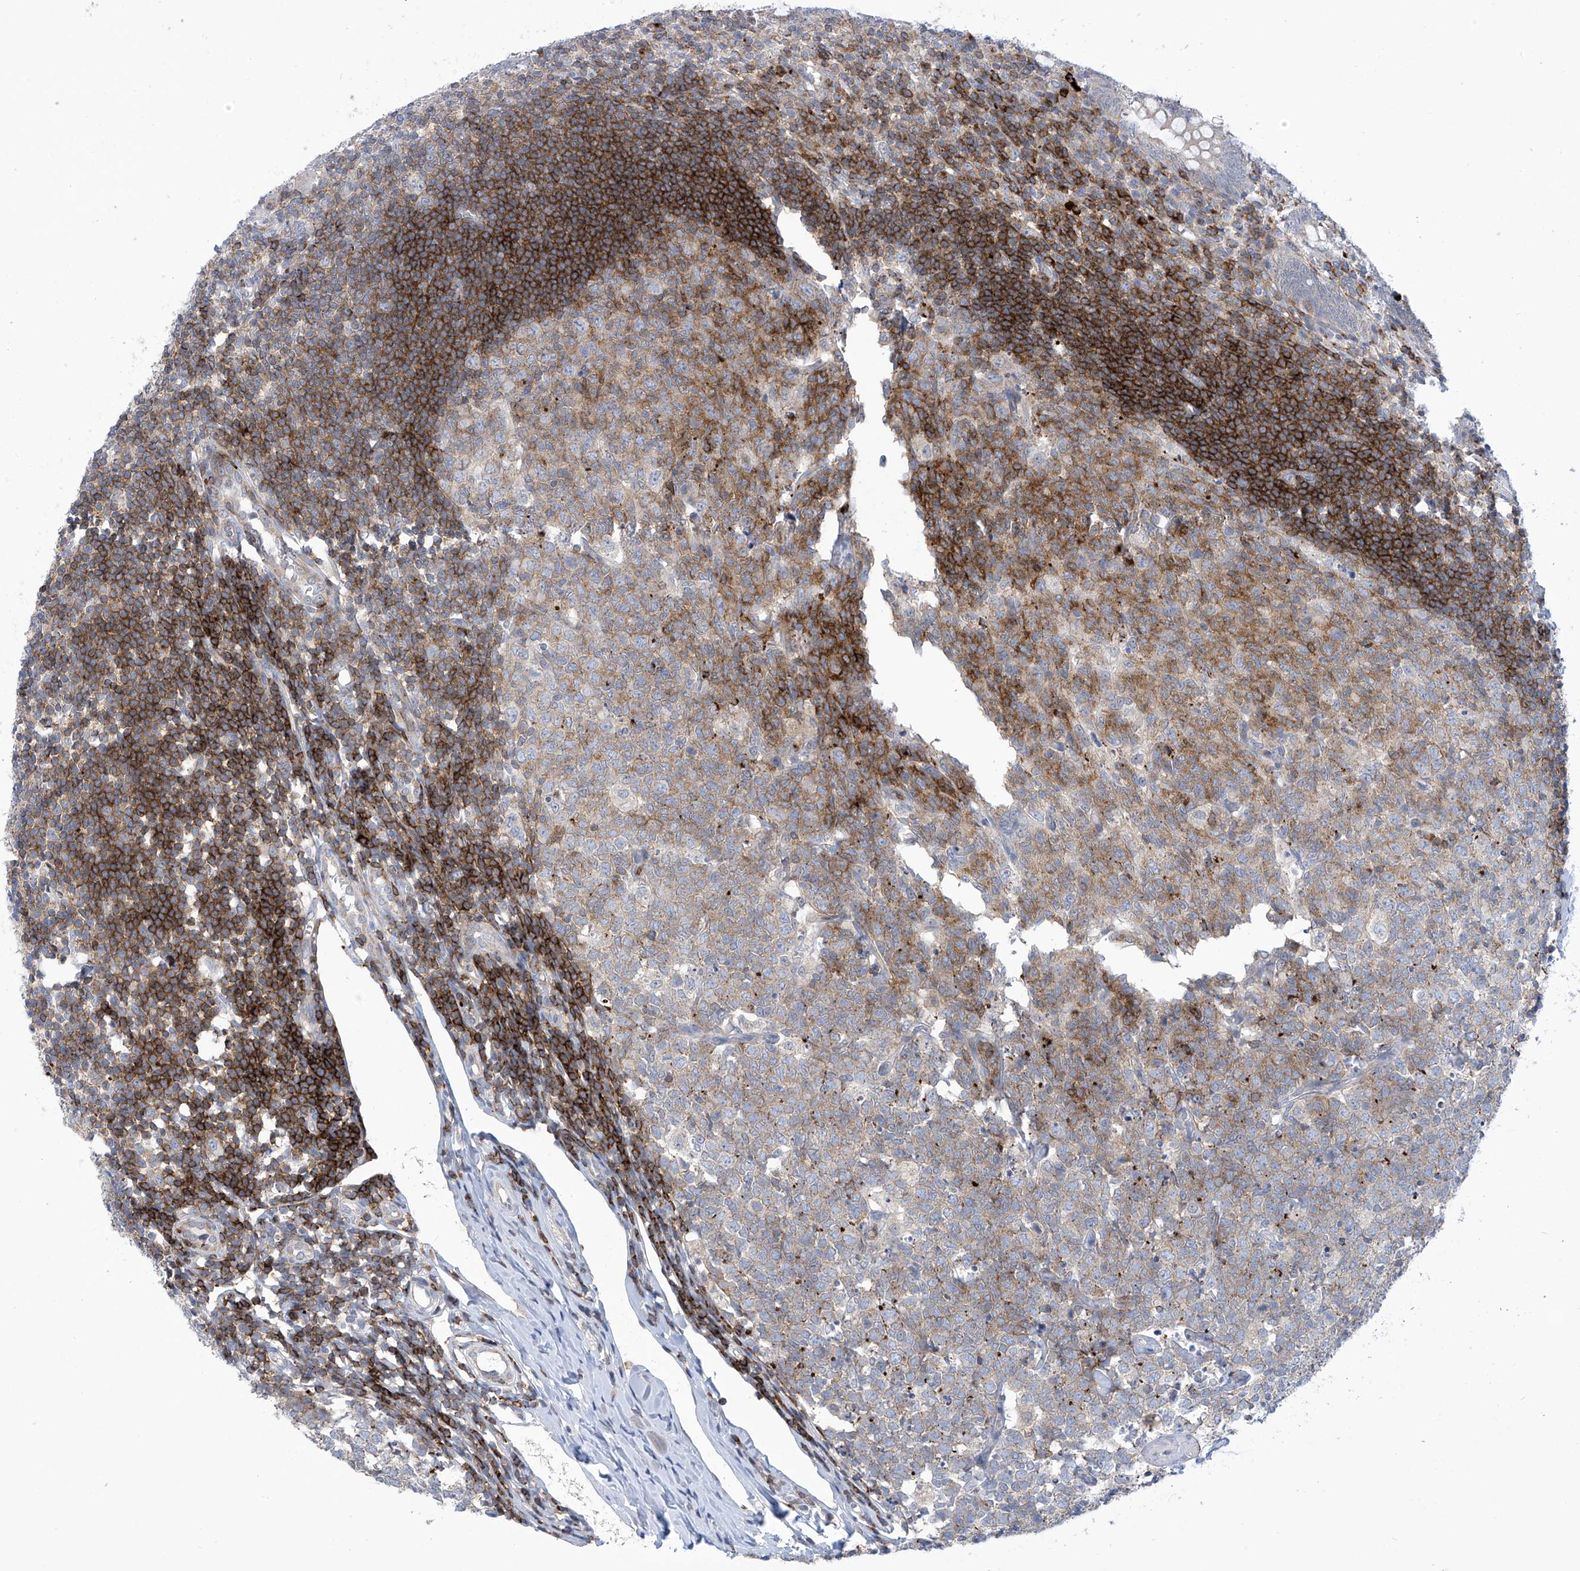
{"staining": {"intensity": "weak", "quantity": "<25%", "location": "cytoplasmic/membranous"}, "tissue": "appendix", "cell_type": "Glandular cells", "image_type": "normal", "snomed": [{"axis": "morphology", "description": "Normal tissue, NOS"}, {"axis": "topography", "description": "Appendix"}], "caption": "DAB (3,3'-diaminobenzidine) immunohistochemical staining of unremarkable human appendix reveals no significant staining in glandular cells.", "gene": "IBA57", "patient": {"sex": "male", "age": 14}}